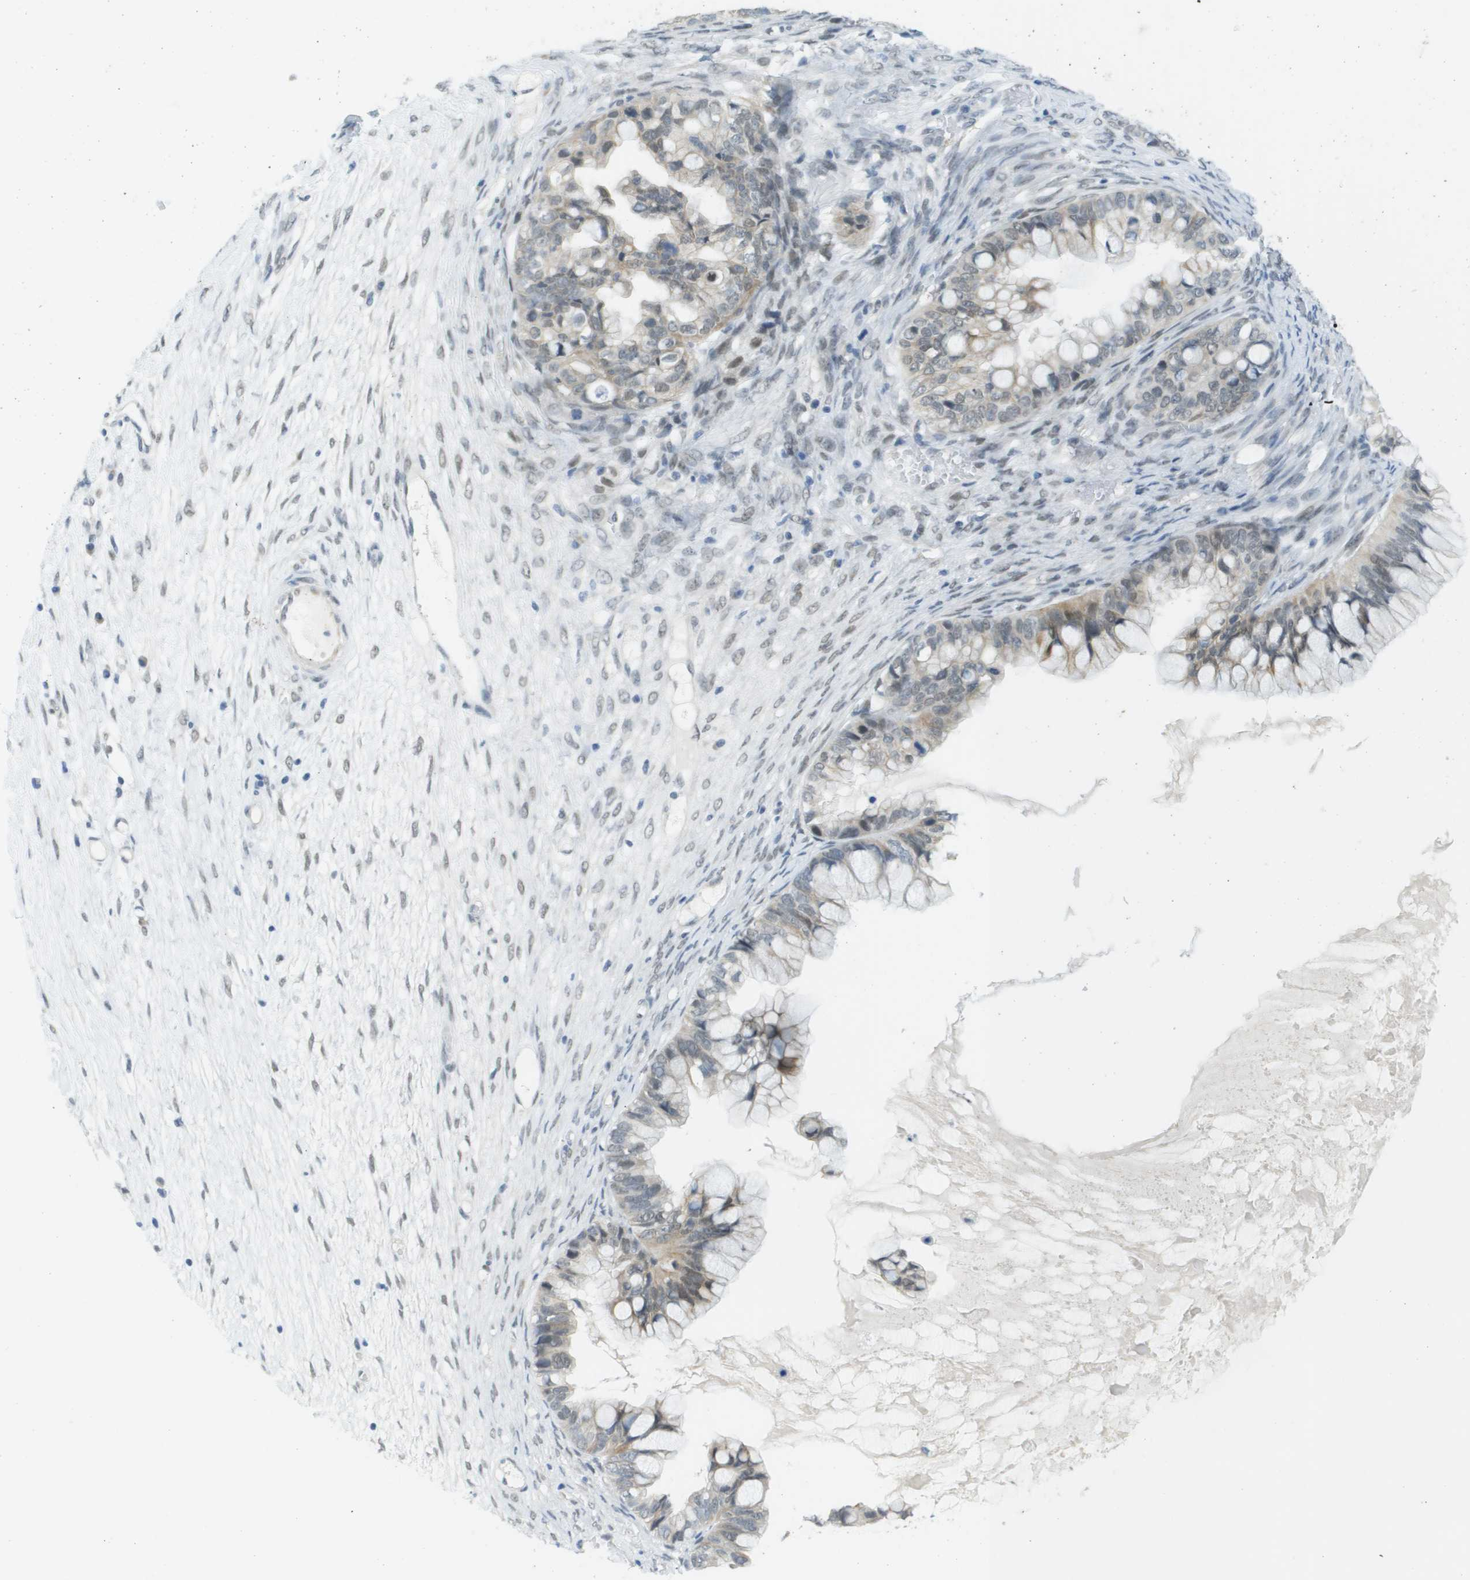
{"staining": {"intensity": "weak", "quantity": "<25%", "location": "cytoplasmic/membranous,nuclear"}, "tissue": "ovarian cancer", "cell_type": "Tumor cells", "image_type": "cancer", "snomed": [{"axis": "morphology", "description": "Cystadenocarcinoma, mucinous, NOS"}, {"axis": "topography", "description": "Ovary"}], "caption": "An image of human ovarian mucinous cystadenocarcinoma is negative for staining in tumor cells. (Stains: DAB IHC with hematoxylin counter stain, Microscopy: brightfield microscopy at high magnification).", "gene": "ARID1B", "patient": {"sex": "female", "age": 80}}